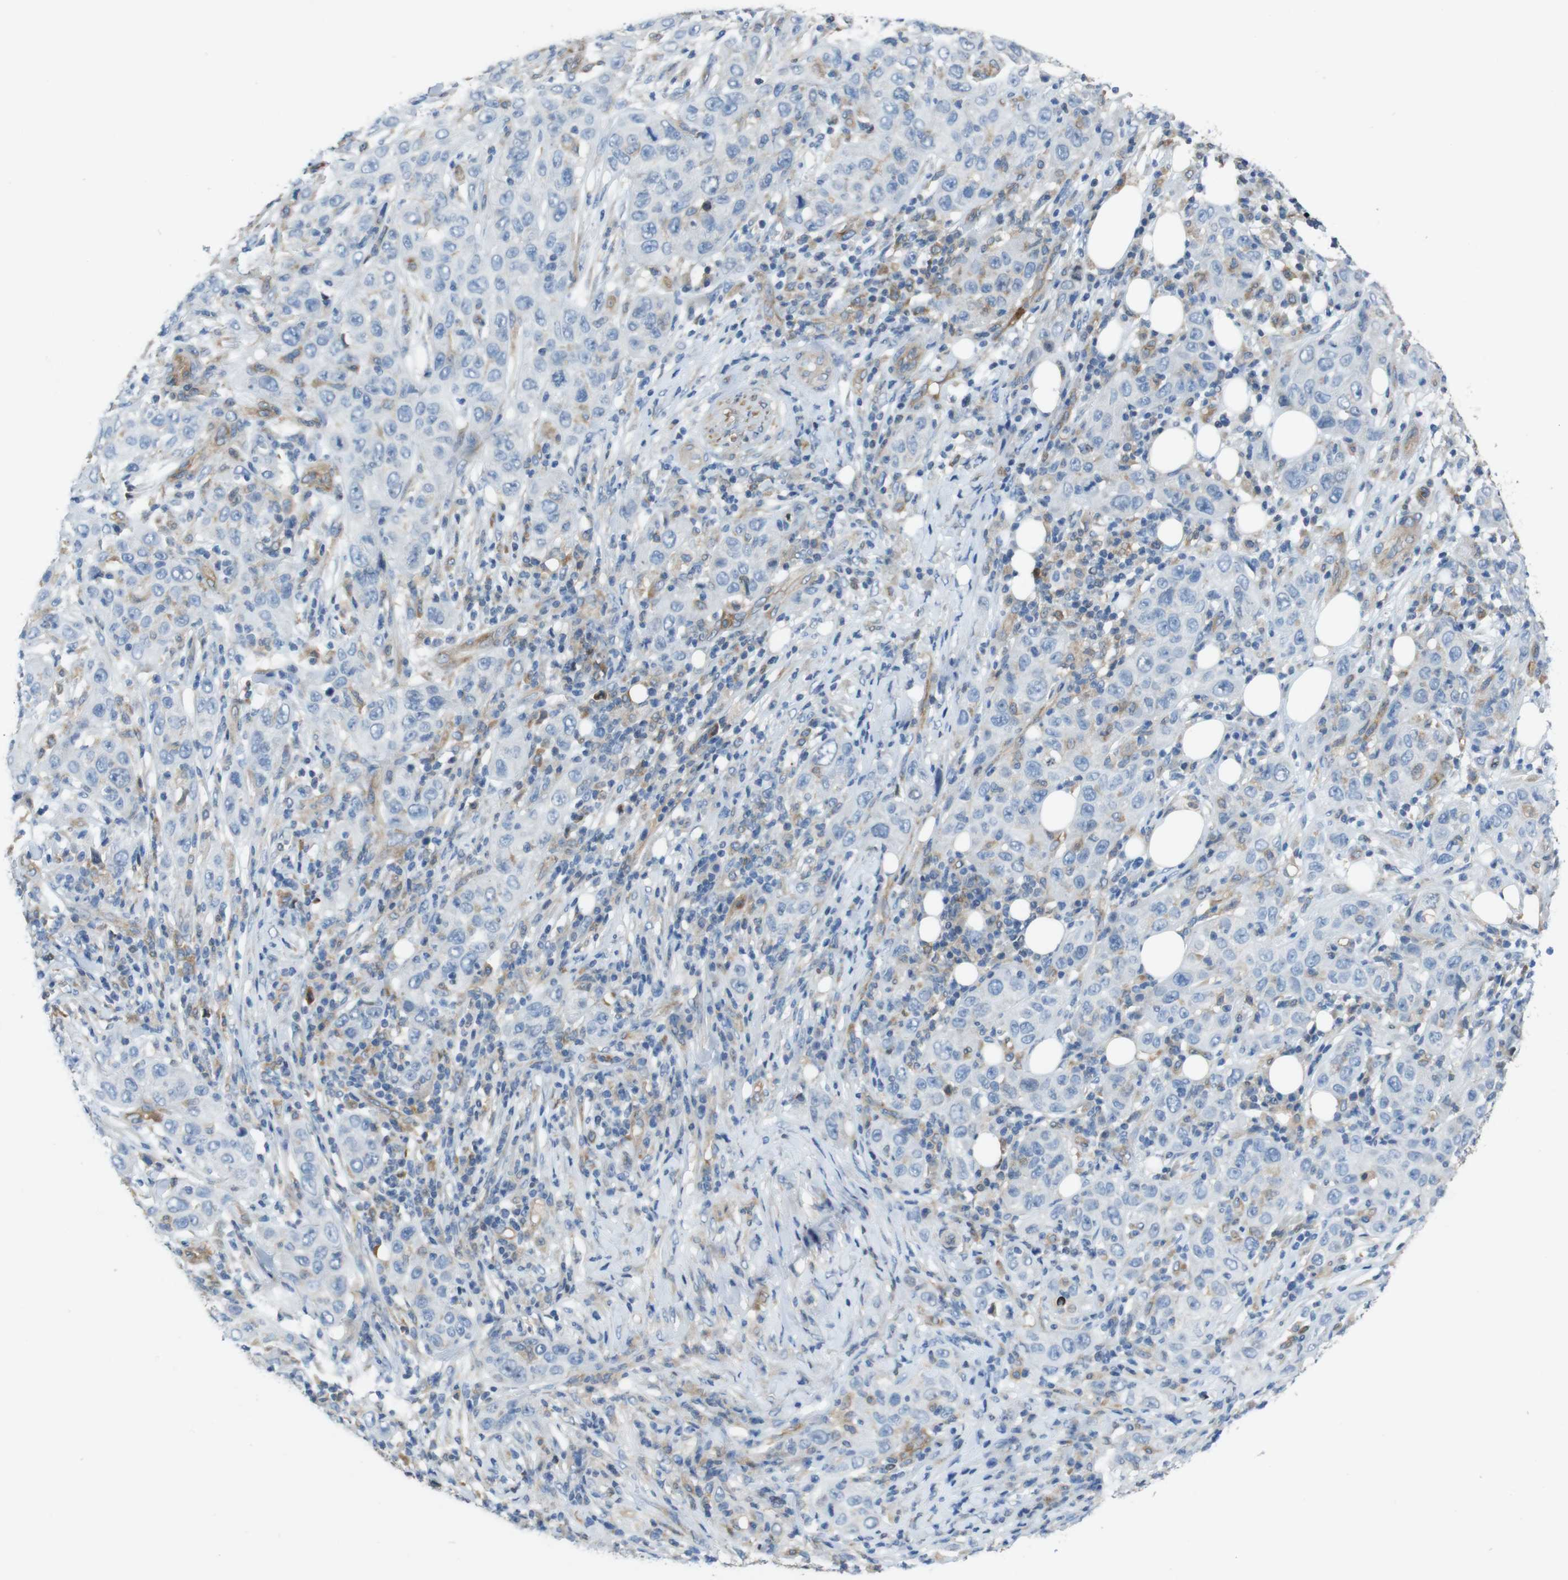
{"staining": {"intensity": "negative", "quantity": "none", "location": "none"}, "tissue": "skin cancer", "cell_type": "Tumor cells", "image_type": "cancer", "snomed": [{"axis": "morphology", "description": "Squamous cell carcinoma, NOS"}, {"axis": "topography", "description": "Skin"}], "caption": "Tumor cells show no significant staining in squamous cell carcinoma (skin).", "gene": "PCDH10", "patient": {"sex": "female", "age": 88}}